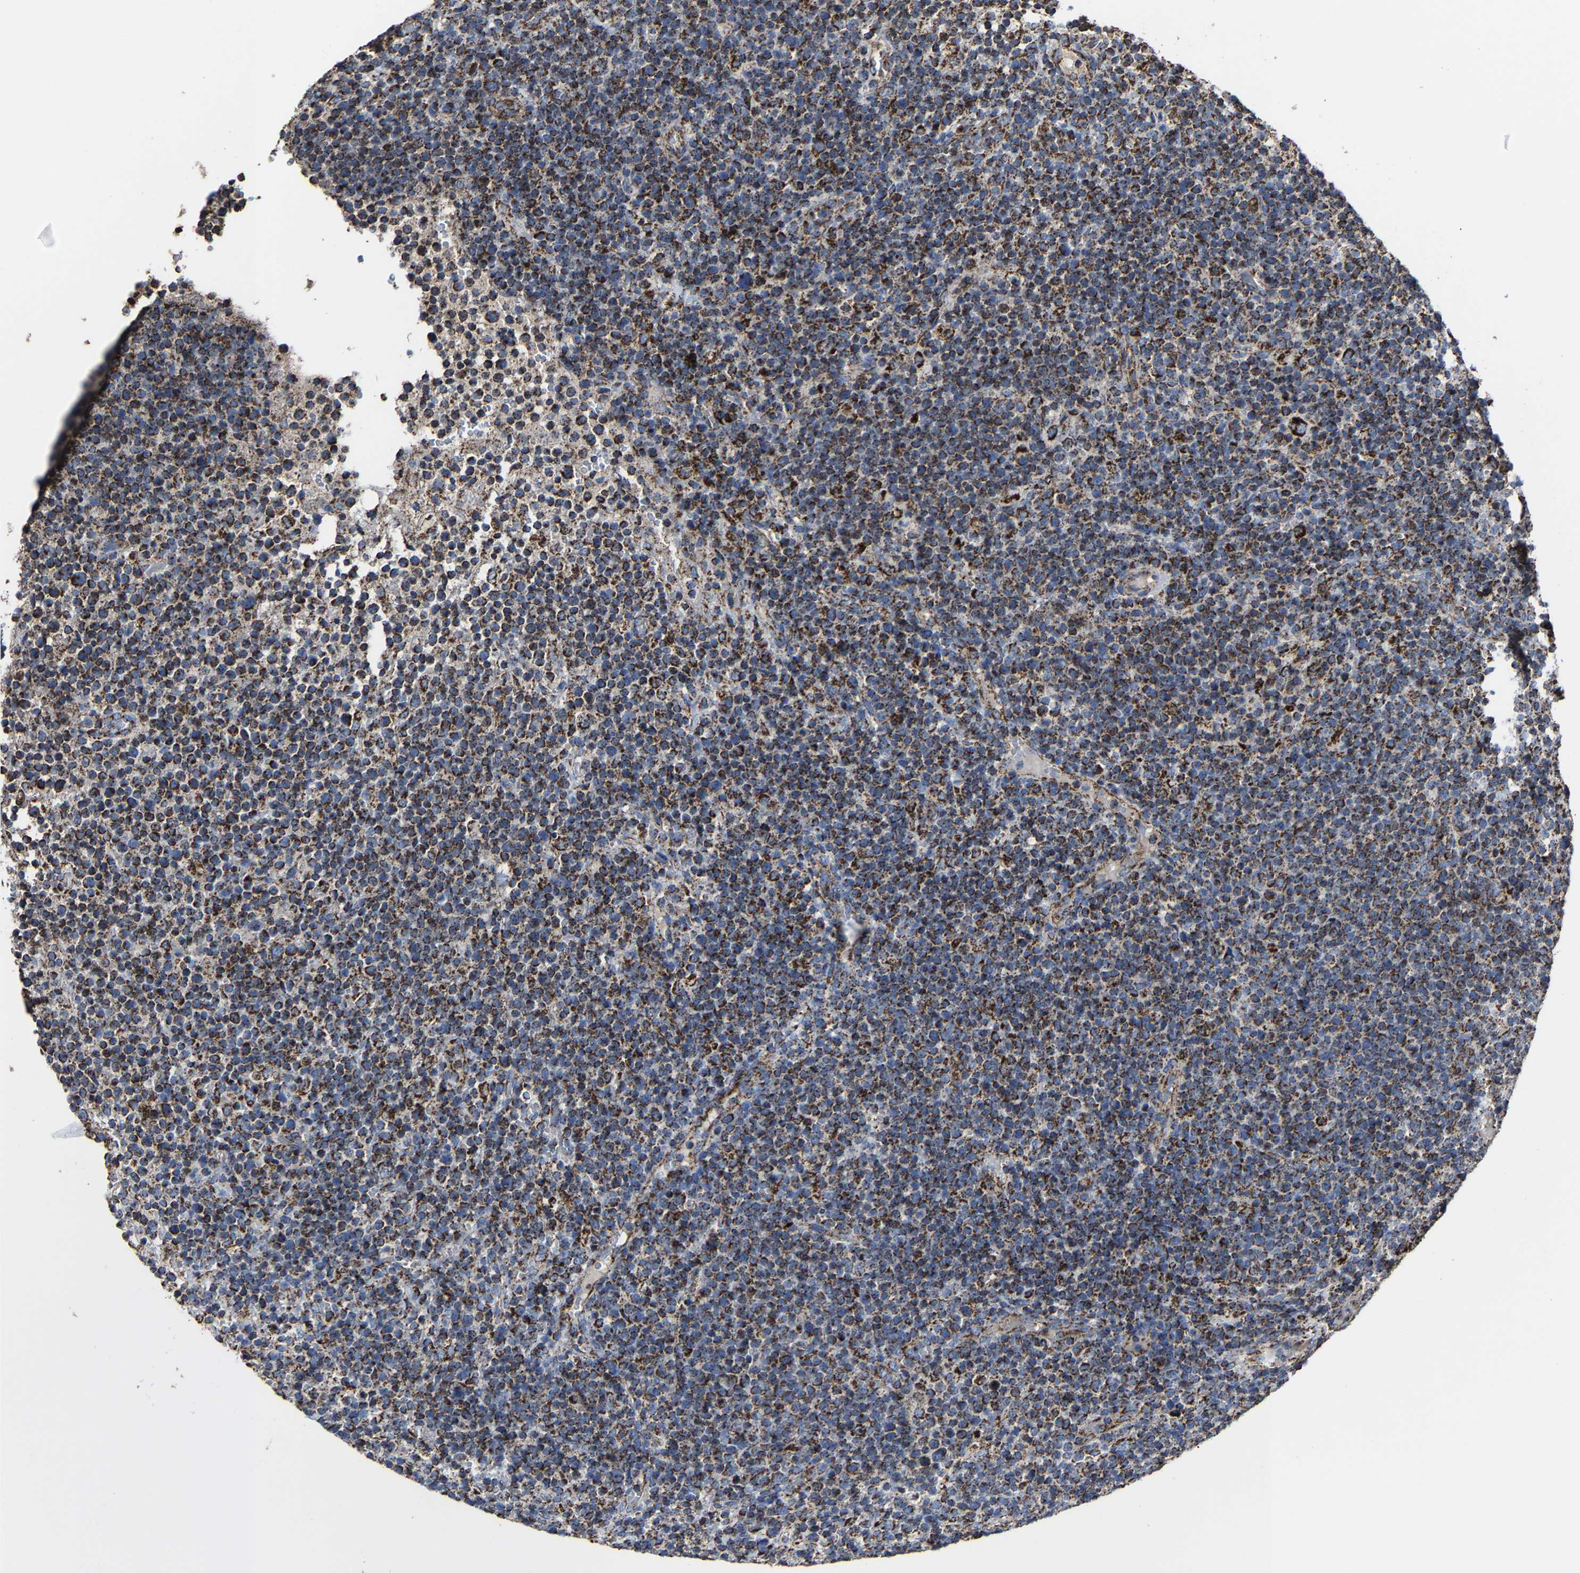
{"staining": {"intensity": "strong", "quantity": ">75%", "location": "cytoplasmic/membranous"}, "tissue": "lymphoma", "cell_type": "Tumor cells", "image_type": "cancer", "snomed": [{"axis": "morphology", "description": "Malignant lymphoma, non-Hodgkin's type, High grade"}, {"axis": "topography", "description": "Lymph node"}], "caption": "High-grade malignant lymphoma, non-Hodgkin's type stained for a protein (brown) displays strong cytoplasmic/membranous positive positivity in about >75% of tumor cells.", "gene": "NDUFV3", "patient": {"sex": "male", "age": 61}}